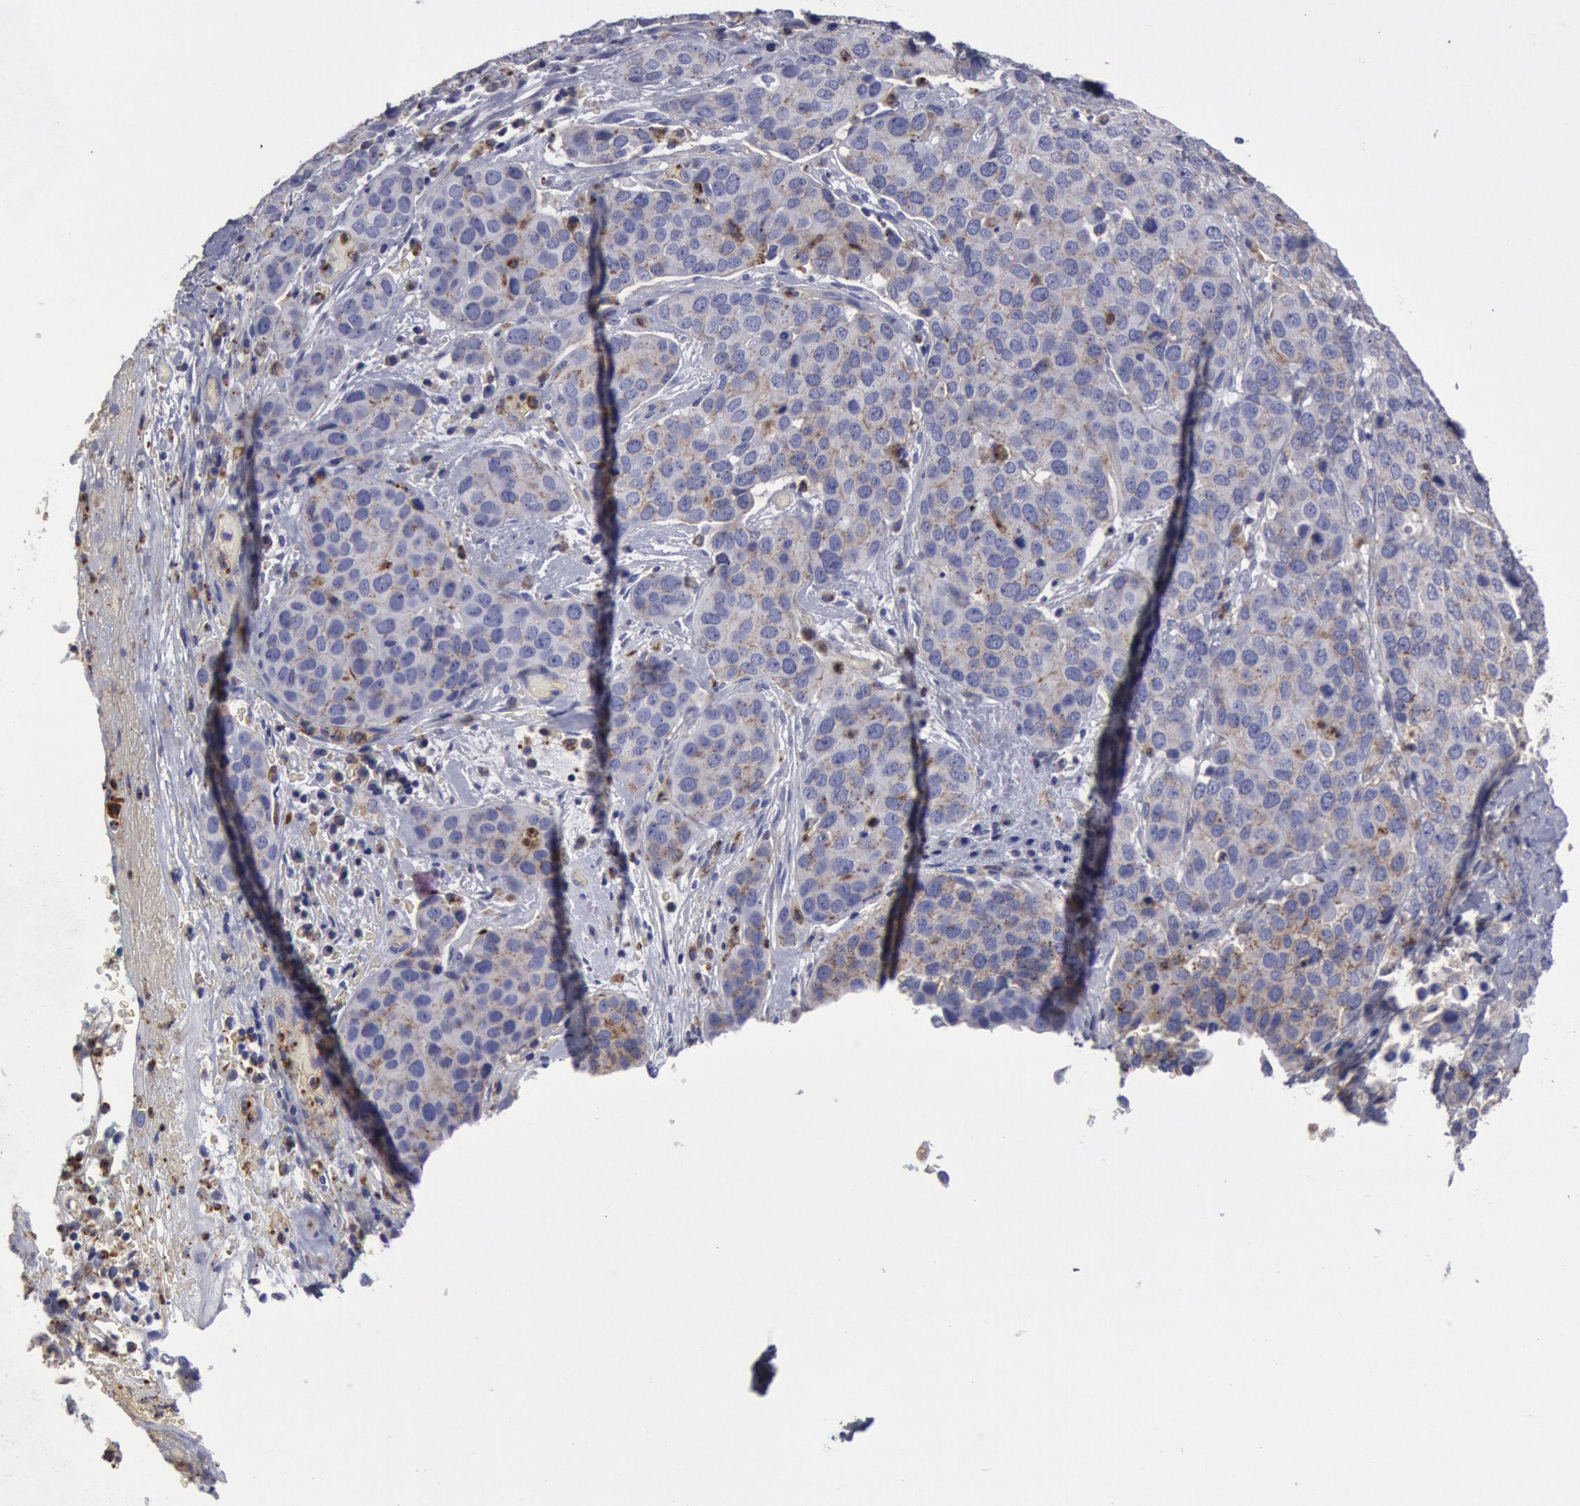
{"staining": {"intensity": "weak", "quantity": "<25%", "location": "cytoplasmic/membranous"}, "tissue": "cervical cancer", "cell_type": "Tumor cells", "image_type": "cancer", "snomed": [{"axis": "morphology", "description": "Squamous cell carcinoma, NOS"}, {"axis": "topography", "description": "Cervix"}], "caption": "Squamous cell carcinoma (cervical) stained for a protein using immunohistochemistry (IHC) displays no staining tumor cells.", "gene": "FLOT1", "patient": {"sex": "female", "age": 54}}